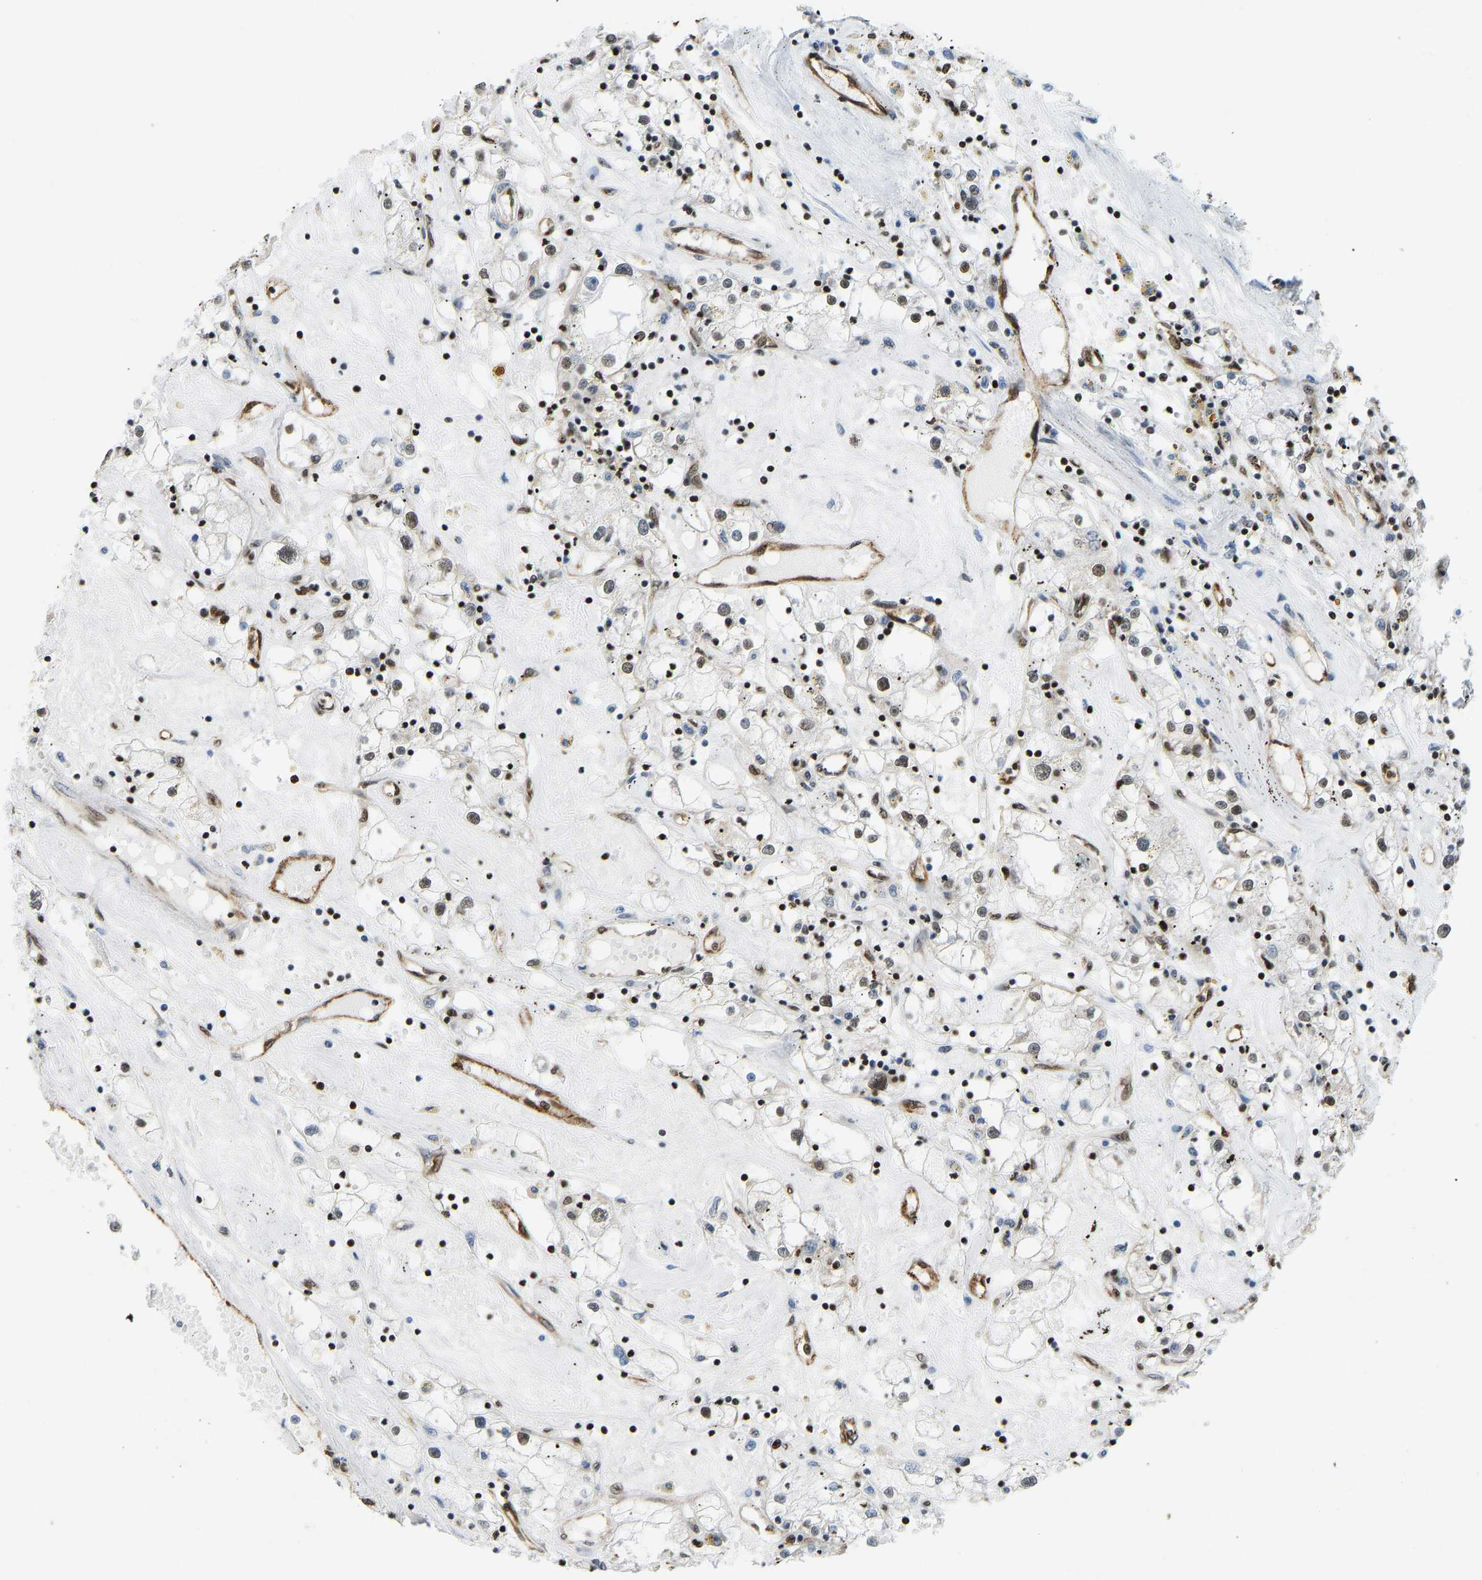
{"staining": {"intensity": "moderate", "quantity": "<25%", "location": "nuclear"}, "tissue": "renal cancer", "cell_type": "Tumor cells", "image_type": "cancer", "snomed": [{"axis": "morphology", "description": "Adenocarcinoma, NOS"}, {"axis": "topography", "description": "Kidney"}], "caption": "Immunohistochemical staining of human adenocarcinoma (renal) reveals moderate nuclear protein staining in about <25% of tumor cells.", "gene": "ZSCAN20", "patient": {"sex": "male", "age": 56}}